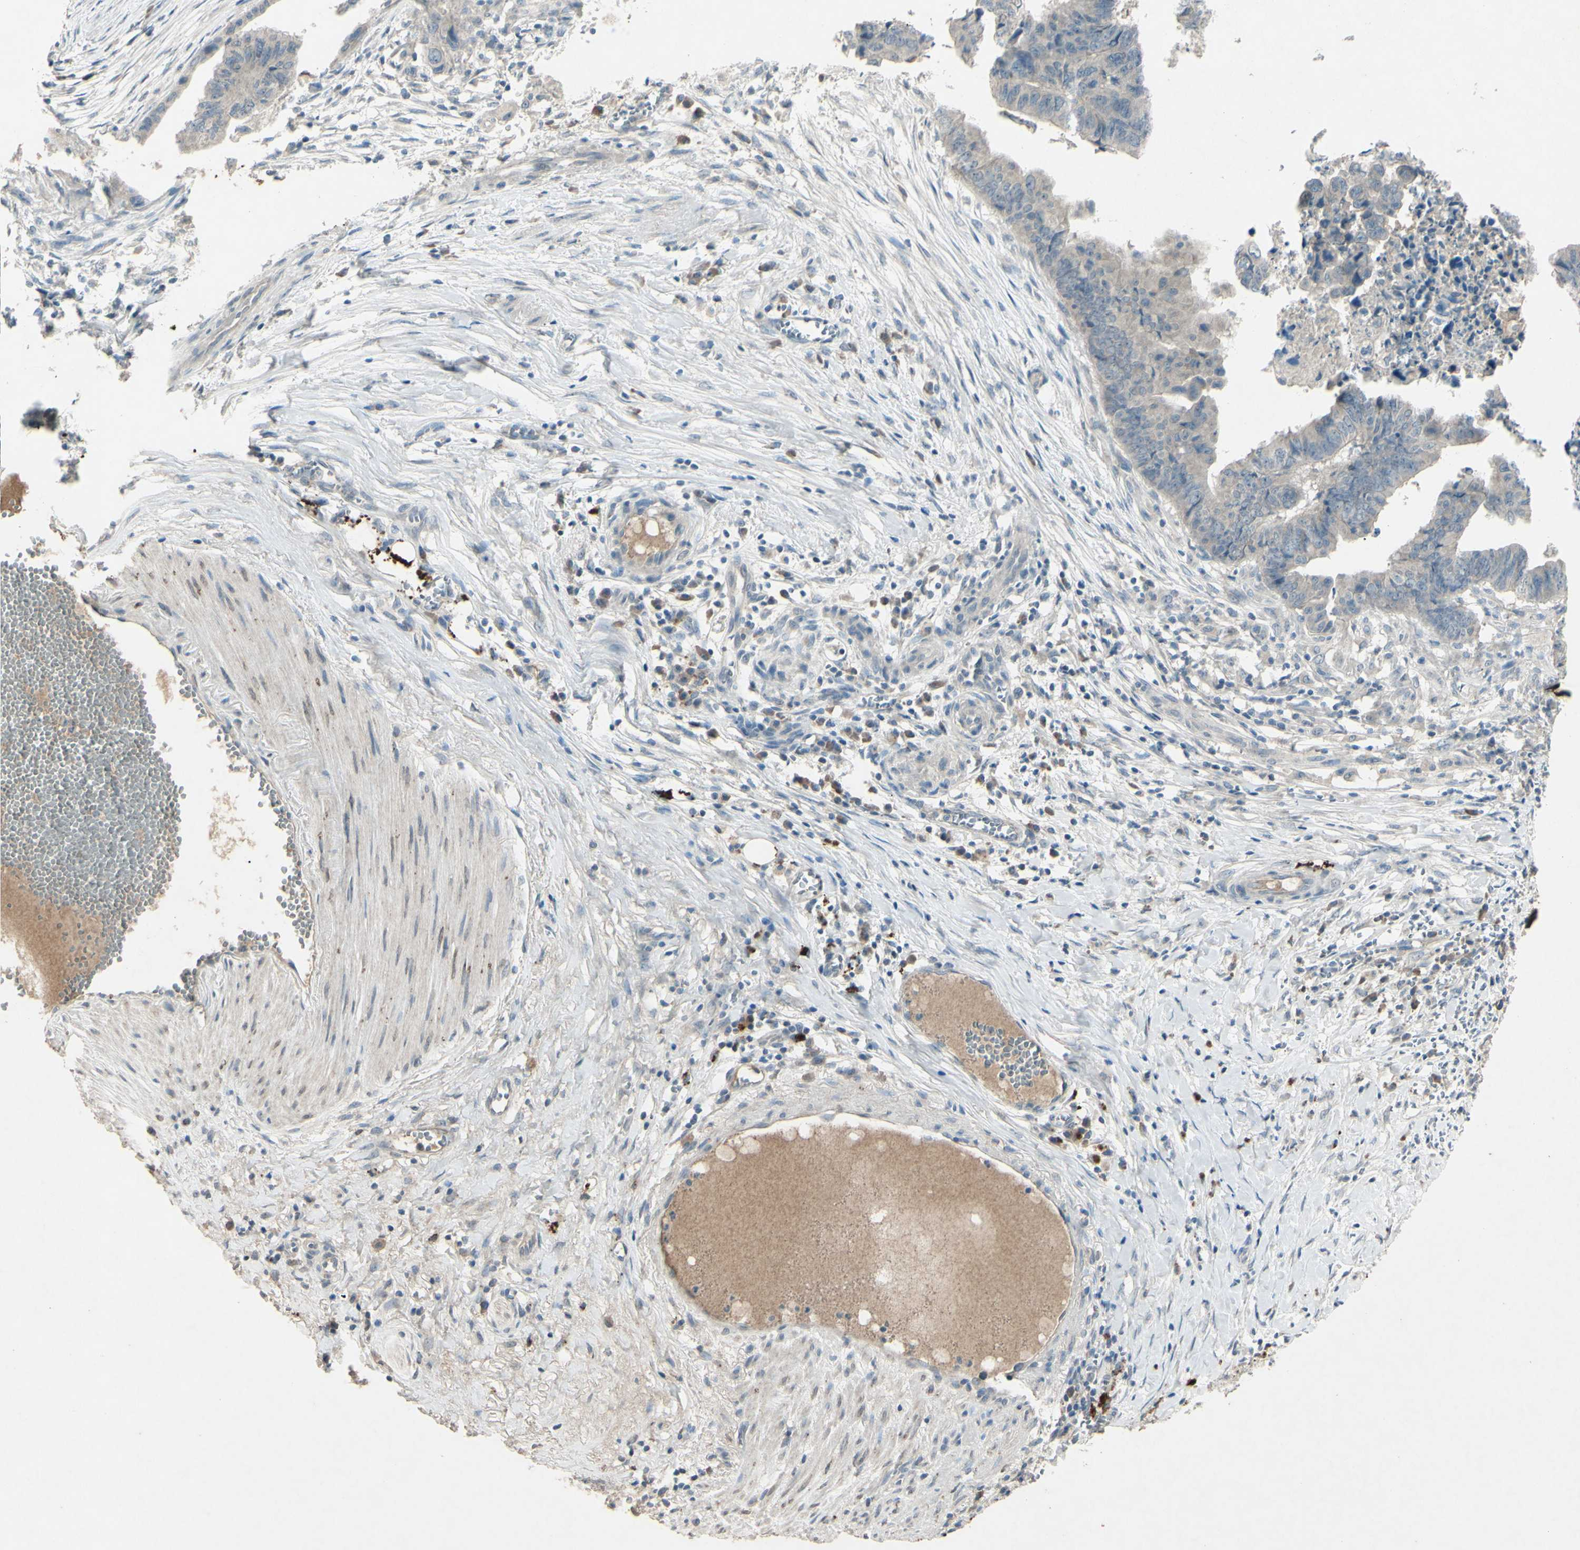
{"staining": {"intensity": "negative", "quantity": "none", "location": "none"}, "tissue": "stomach cancer", "cell_type": "Tumor cells", "image_type": "cancer", "snomed": [{"axis": "morphology", "description": "Adenocarcinoma, NOS"}, {"axis": "topography", "description": "Stomach, lower"}], "caption": "IHC of human stomach cancer exhibits no expression in tumor cells.", "gene": "TIMM21", "patient": {"sex": "male", "age": 77}}